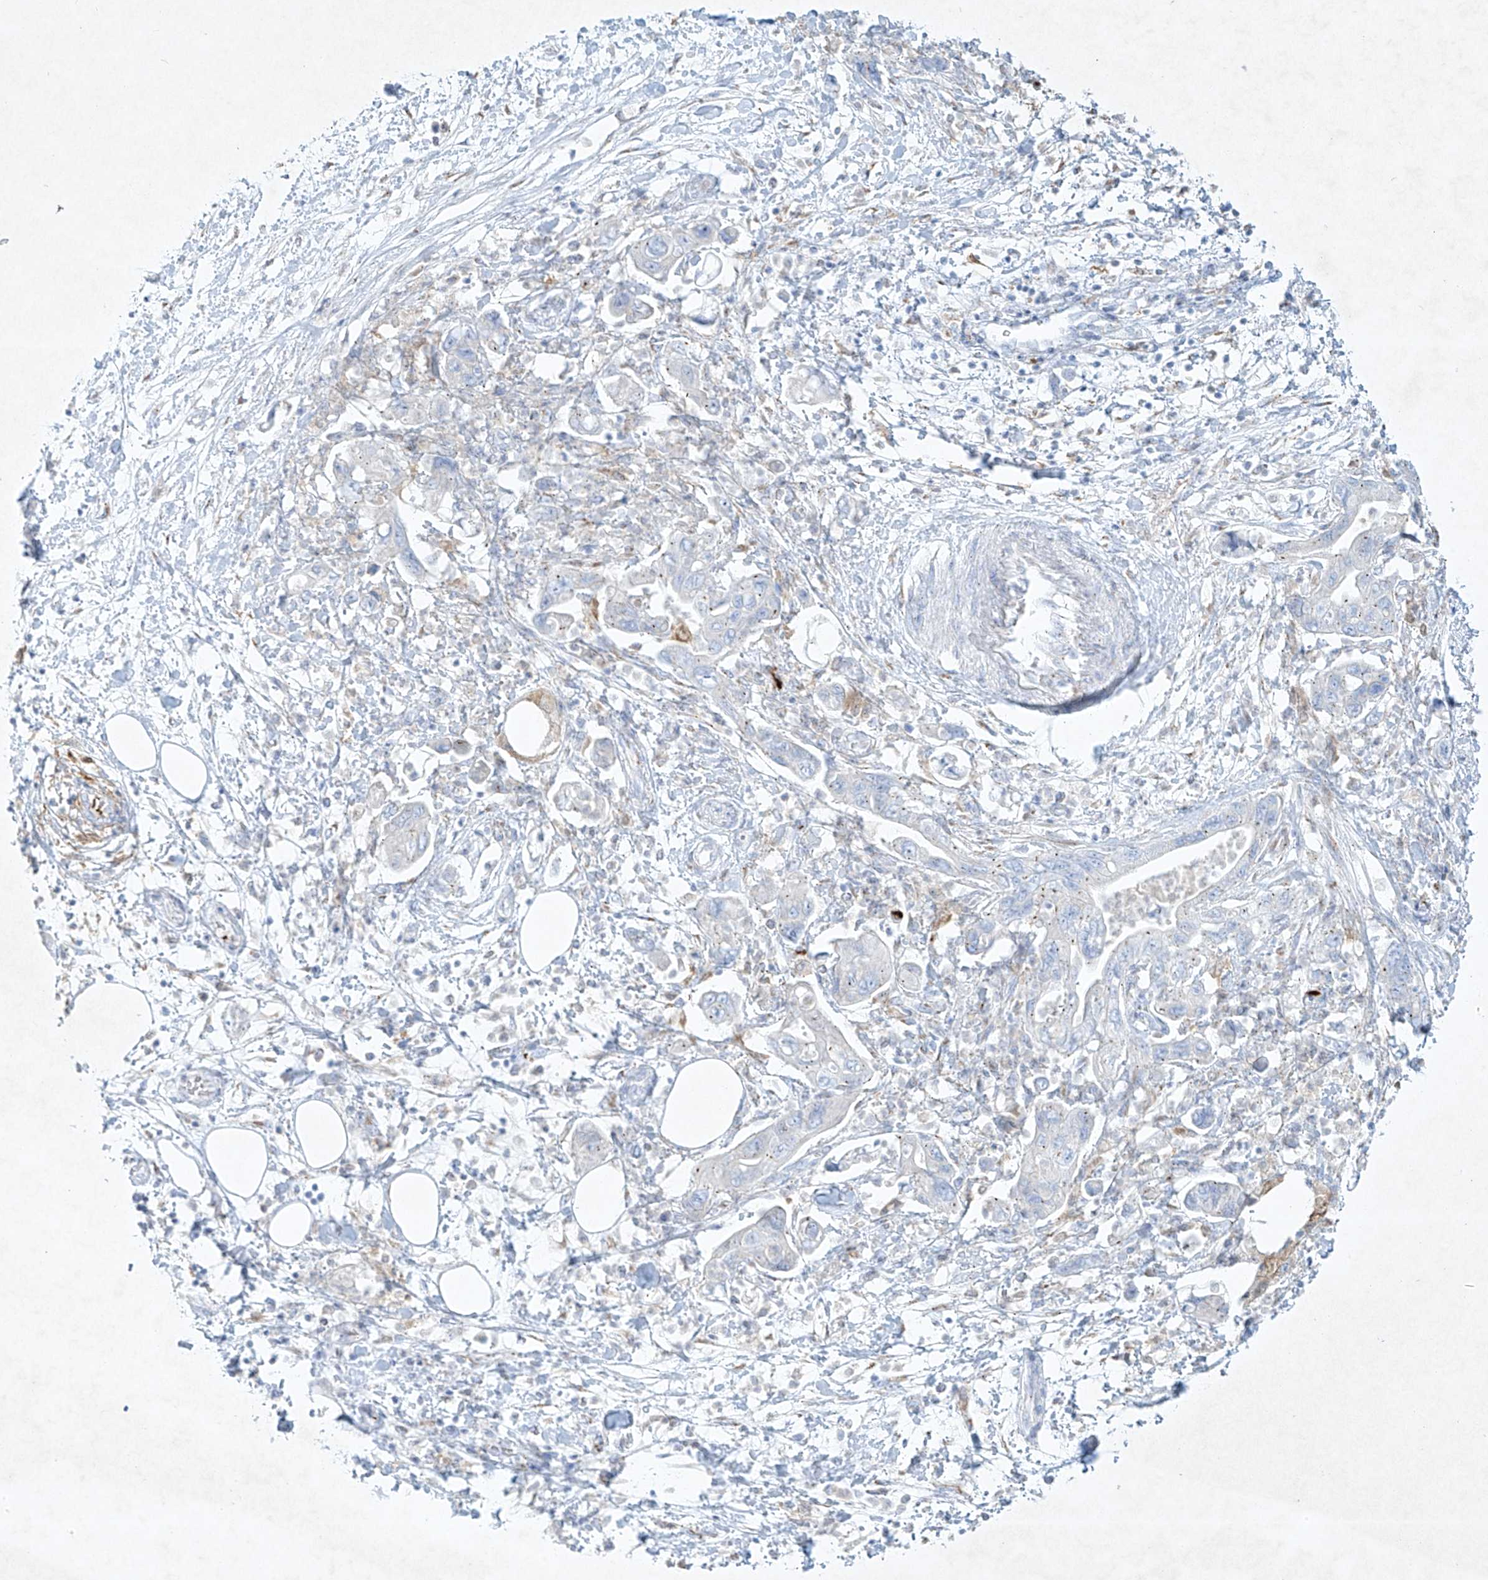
{"staining": {"intensity": "weak", "quantity": "<25%", "location": "cytoplasmic/membranous"}, "tissue": "pancreatic cancer", "cell_type": "Tumor cells", "image_type": "cancer", "snomed": [{"axis": "morphology", "description": "Adenocarcinoma, NOS"}, {"axis": "topography", "description": "Pancreas"}], "caption": "DAB immunohistochemical staining of human pancreatic cancer (adenocarcinoma) exhibits no significant positivity in tumor cells.", "gene": "PLEK", "patient": {"sex": "female", "age": 73}}